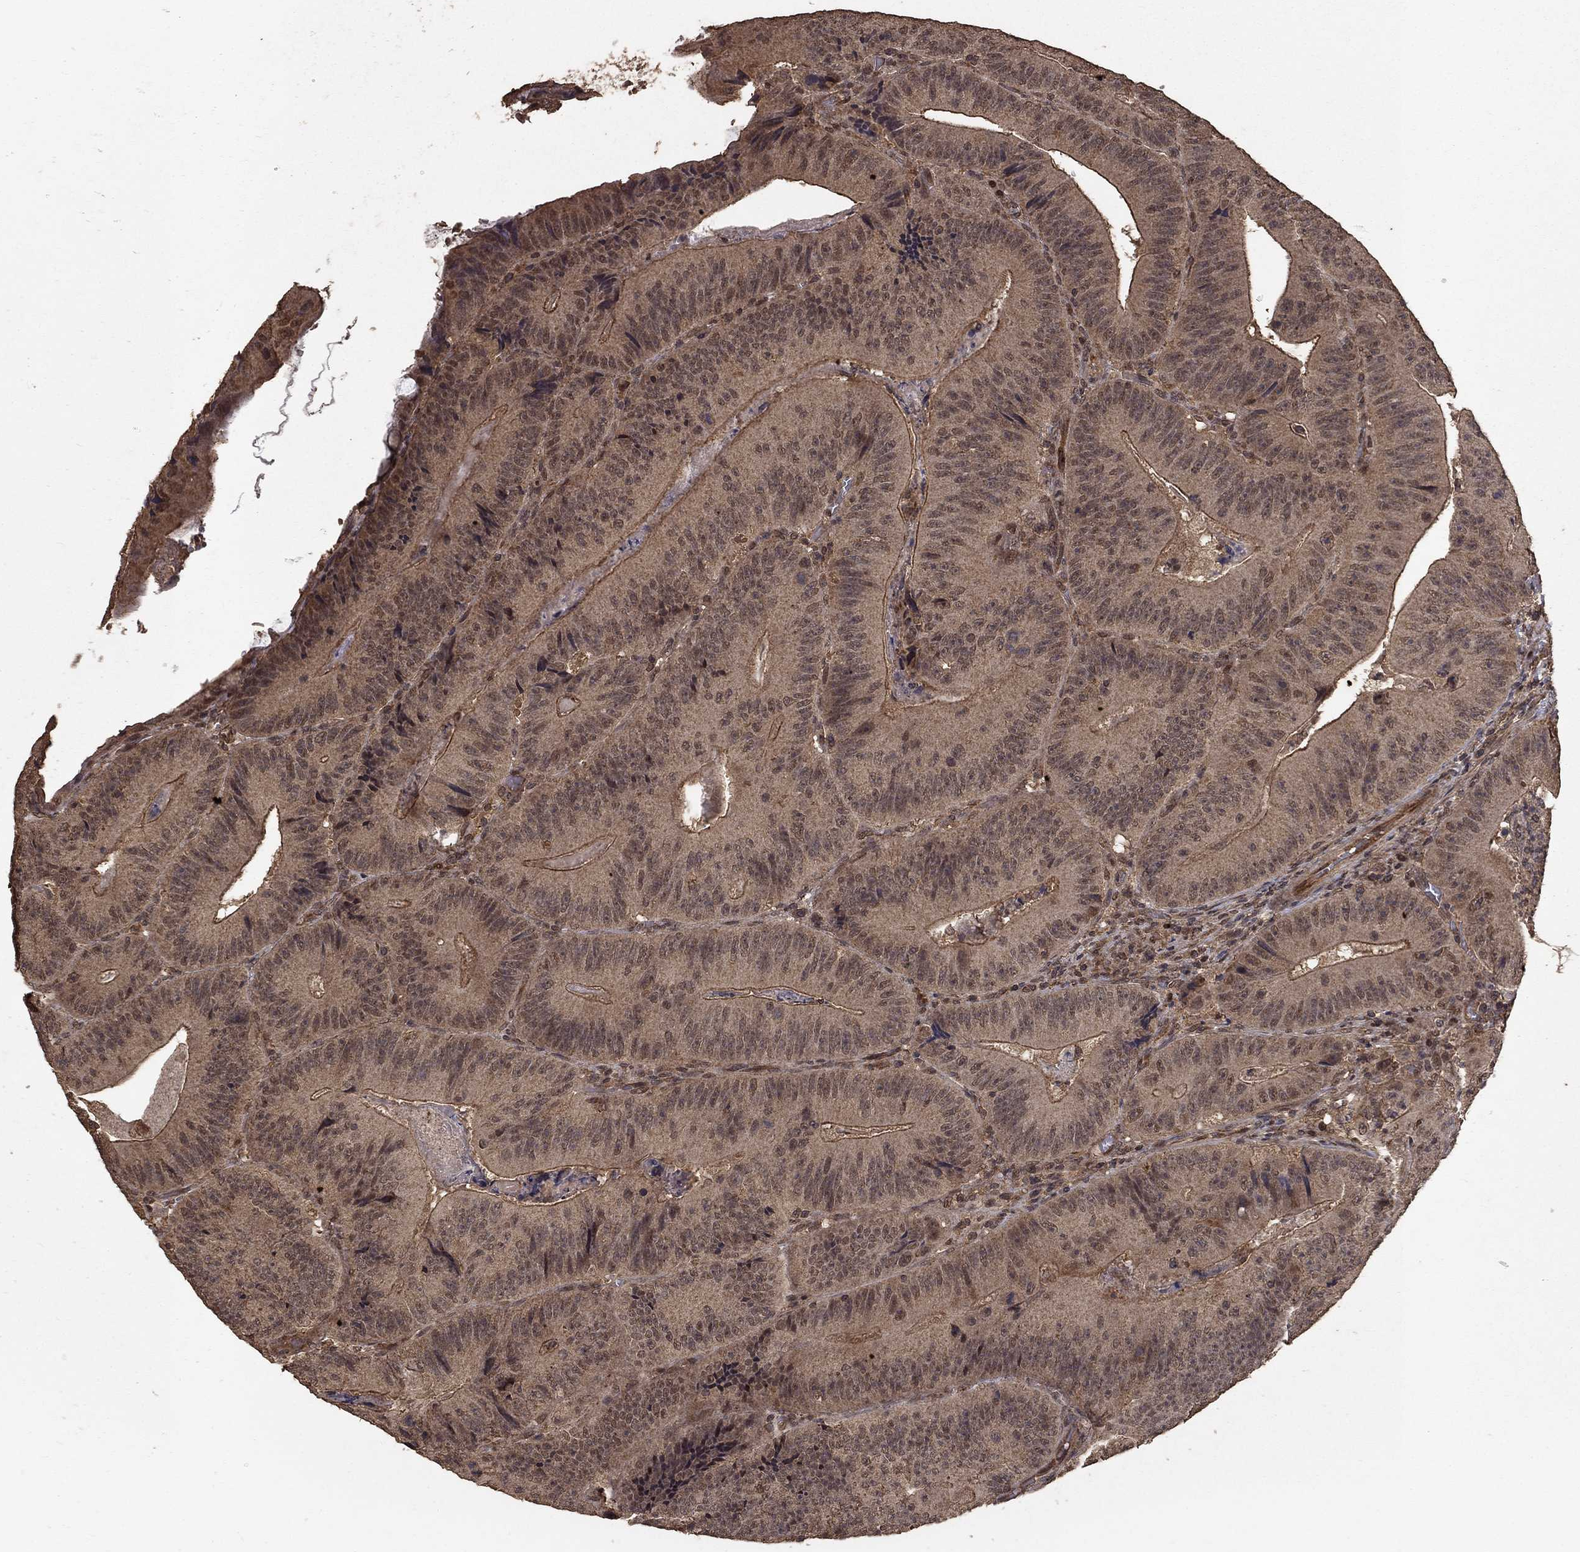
{"staining": {"intensity": "moderate", "quantity": "<25%", "location": "cytoplasmic/membranous"}, "tissue": "colorectal cancer", "cell_type": "Tumor cells", "image_type": "cancer", "snomed": [{"axis": "morphology", "description": "Adenocarcinoma, NOS"}, {"axis": "topography", "description": "Colon"}], "caption": "Human colorectal adenocarcinoma stained with a protein marker displays moderate staining in tumor cells.", "gene": "PRDM1", "patient": {"sex": "female", "age": 86}}